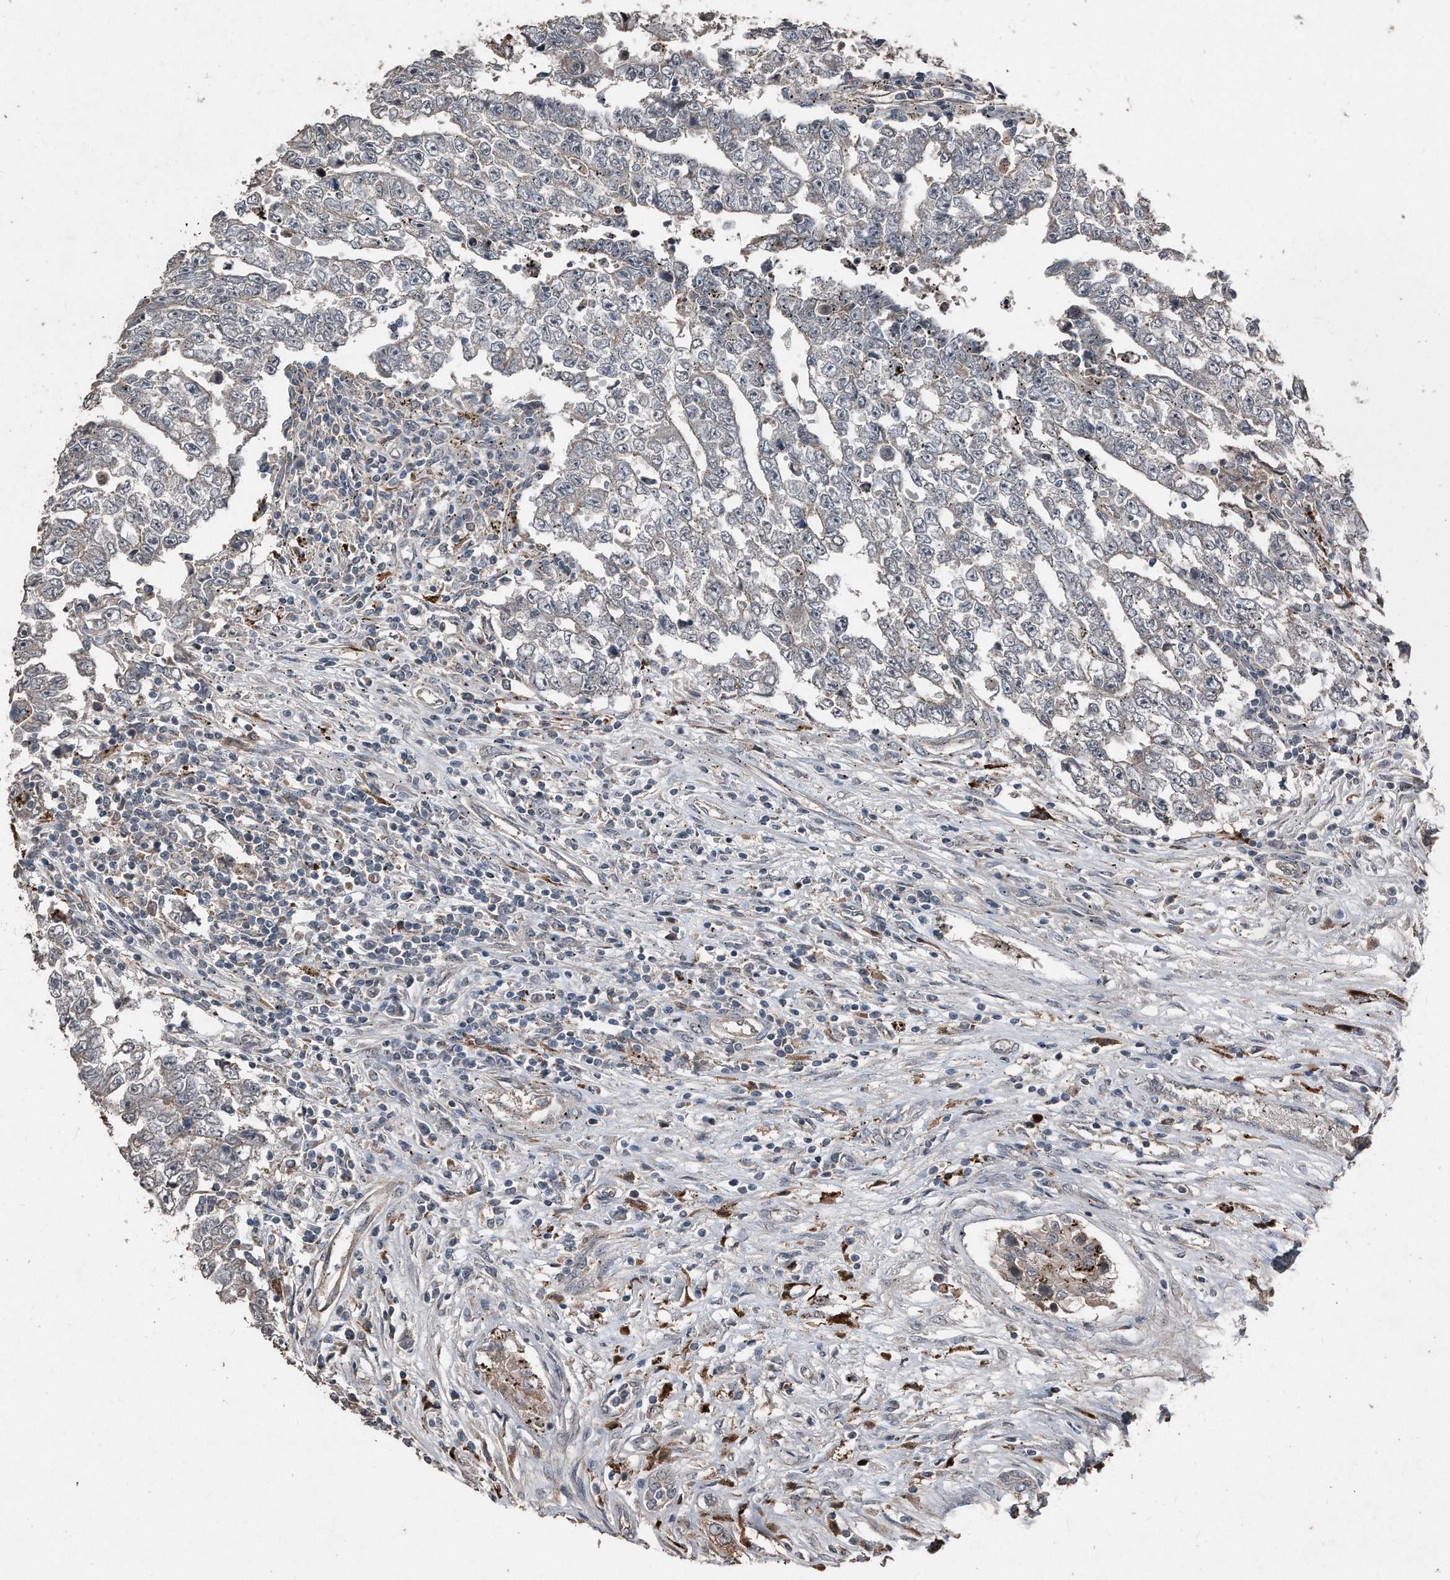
{"staining": {"intensity": "negative", "quantity": "none", "location": "none"}, "tissue": "testis cancer", "cell_type": "Tumor cells", "image_type": "cancer", "snomed": [{"axis": "morphology", "description": "Carcinoma, Embryonal, NOS"}, {"axis": "topography", "description": "Testis"}], "caption": "The image exhibits no staining of tumor cells in testis cancer (embryonal carcinoma).", "gene": "ANKRD10", "patient": {"sex": "male", "age": 25}}